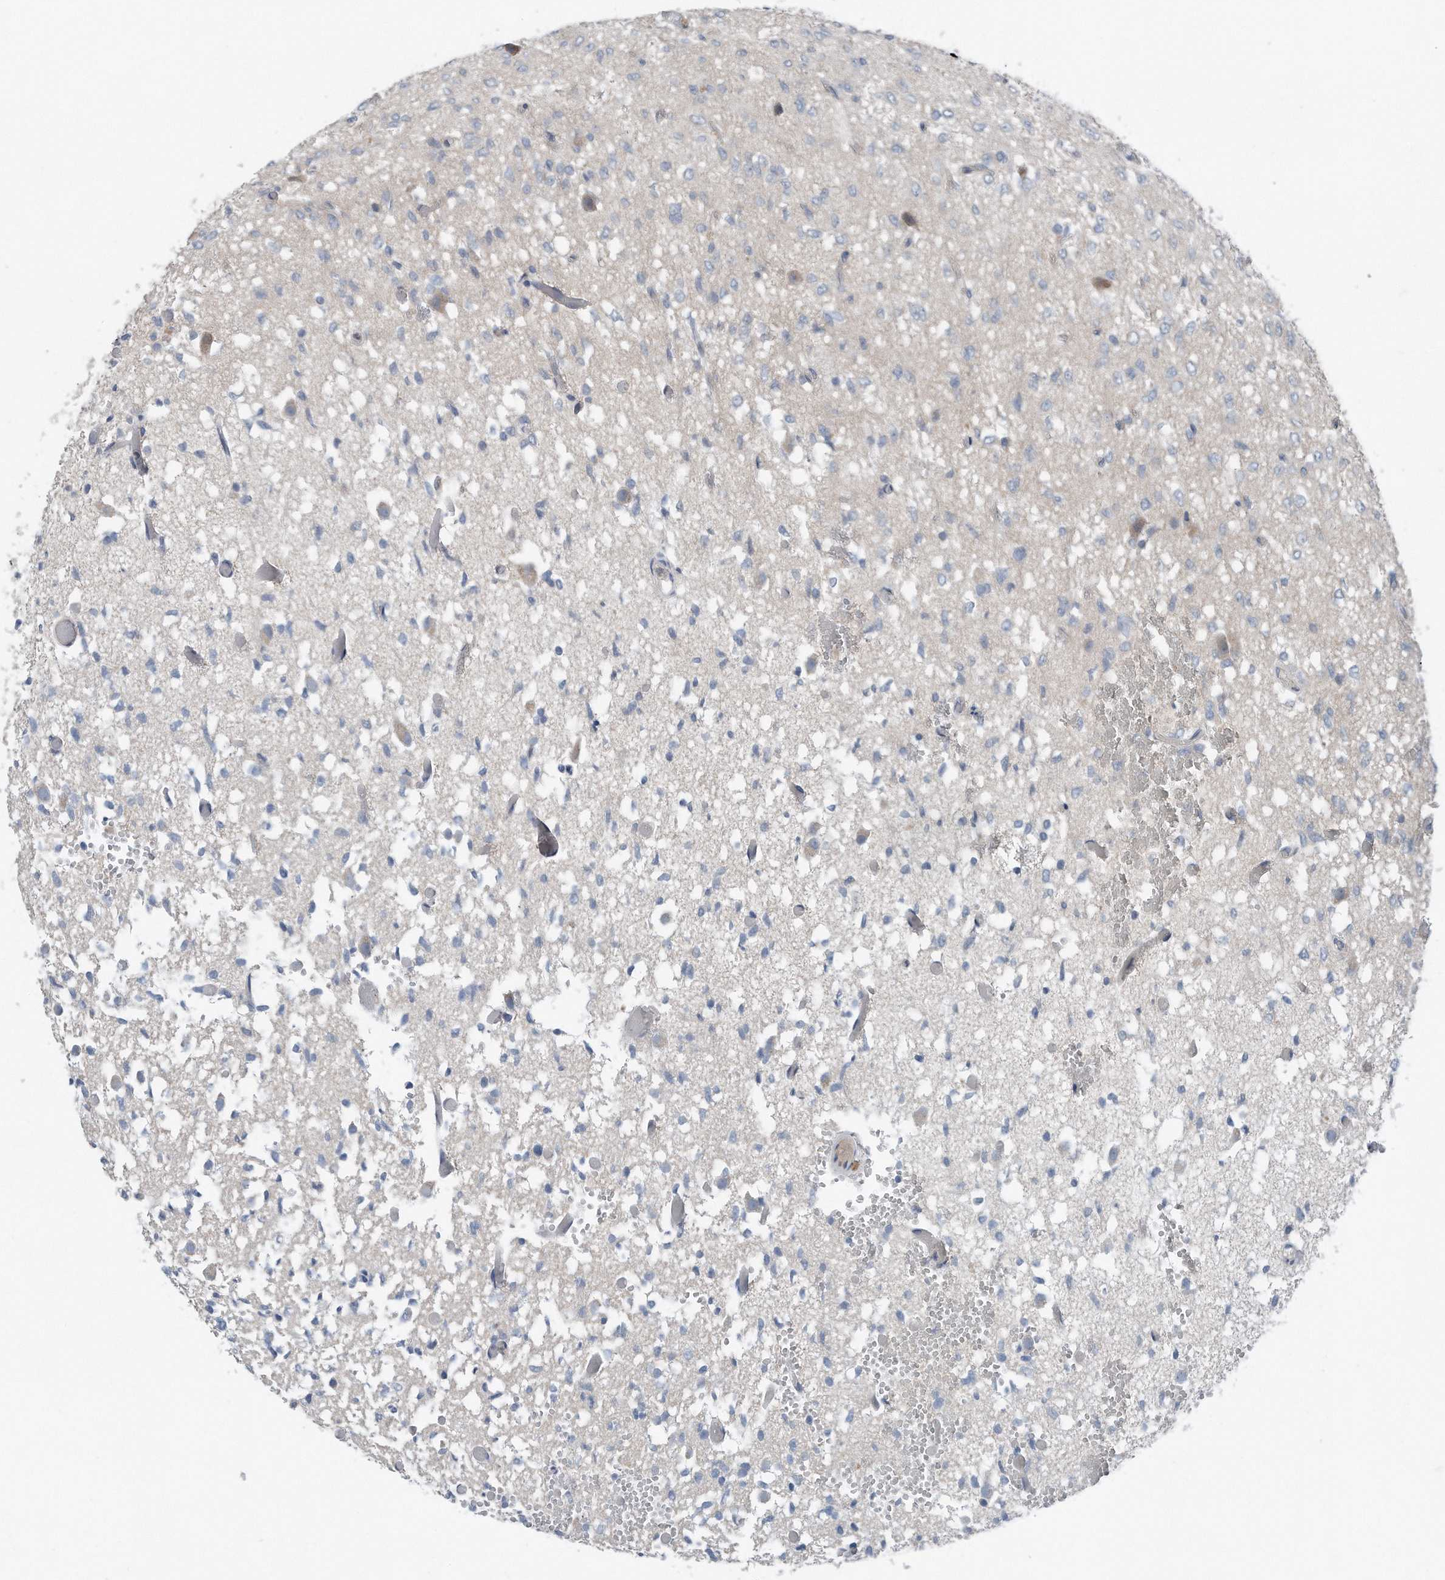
{"staining": {"intensity": "negative", "quantity": "none", "location": "none"}, "tissue": "glioma", "cell_type": "Tumor cells", "image_type": "cancer", "snomed": [{"axis": "morphology", "description": "Glioma, malignant, High grade"}, {"axis": "topography", "description": "Brain"}], "caption": "There is no significant positivity in tumor cells of malignant glioma (high-grade).", "gene": "YRDC", "patient": {"sex": "female", "age": 59}}